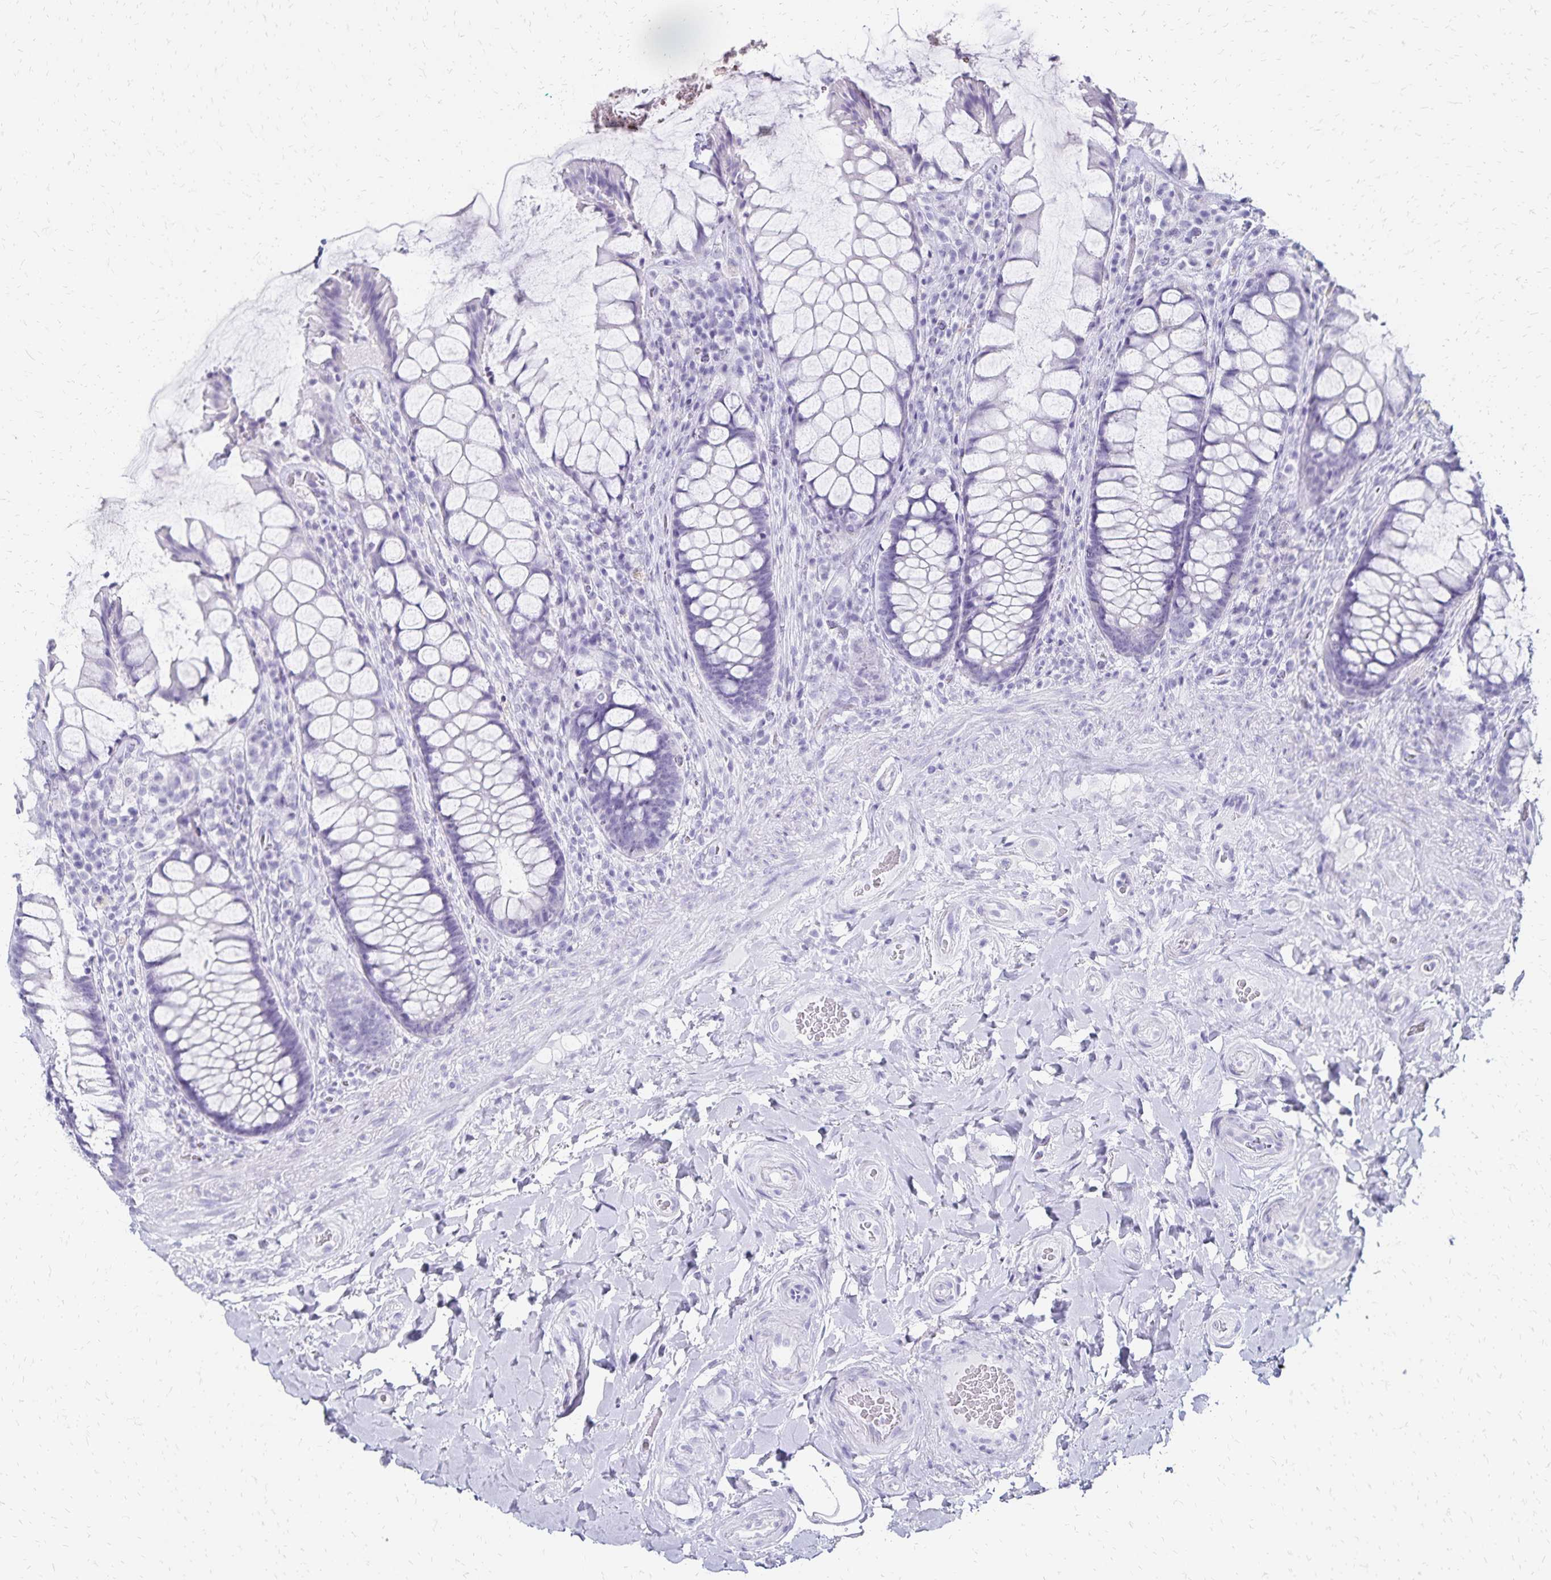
{"staining": {"intensity": "negative", "quantity": "none", "location": "none"}, "tissue": "rectum", "cell_type": "Glandular cells", "image_type": "normal", "snomed": [{"axis": "morphology", "description": "Normal tissue, NOS"}, {"axis": "topography", "description": "Rectum"}], "caption": "This is a micrograph of immunohistochemistry (IHC) staining of benign rectum, which shows no staining in glandular cells. (DAB IHC visualized using brightfield microscopy, high magnification).", "gene": "GIP", "patient": {"sex": "female", "age": 58}}